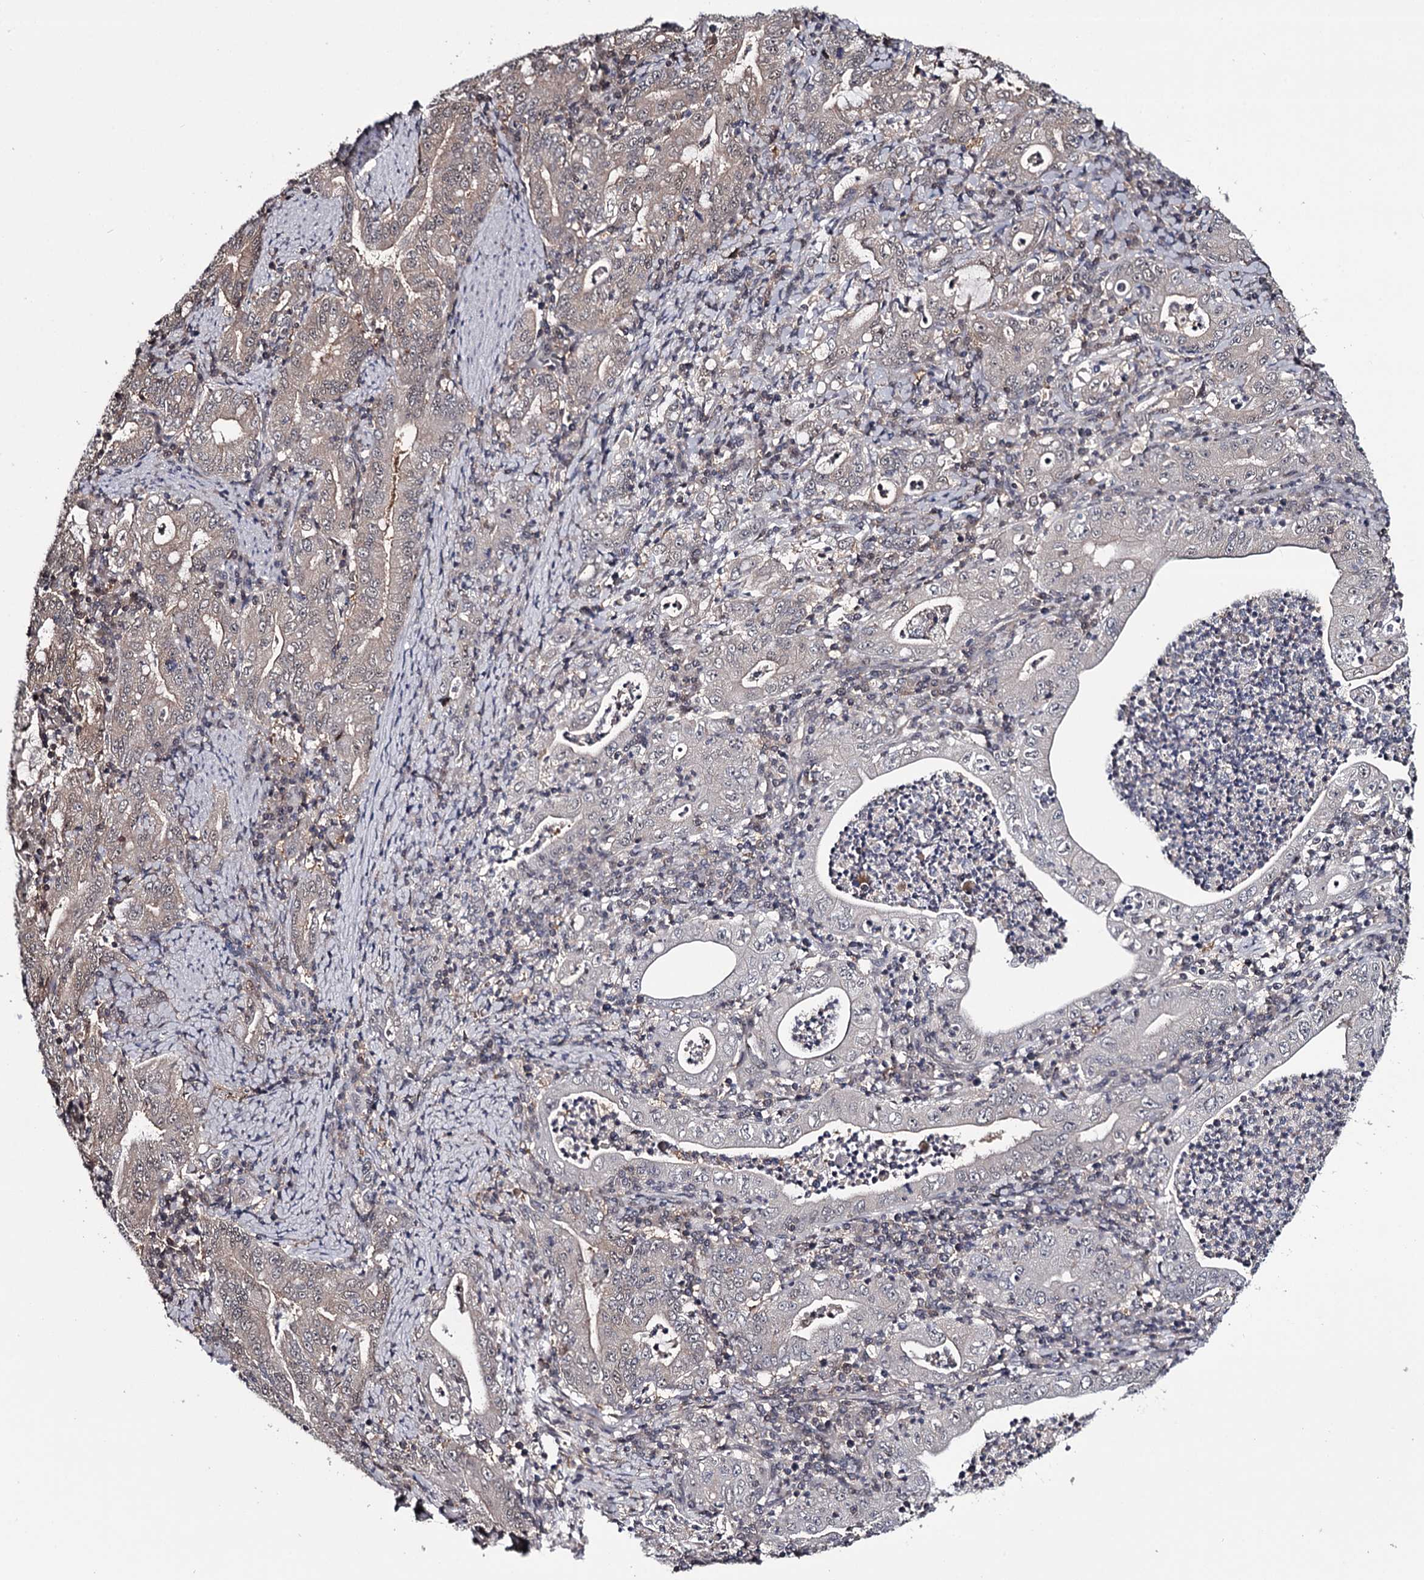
{"staining": {"intensity": "negative", "quantity": "none", "location": "none"}, "tissue": "stomach cancer", "cell_type": "Tumor cells", "image_type": "cancer", "snomed": [{"axis": "morphology", "description": "Normal tissue, NOS"}, {"axis": "morphology", "description": "Adenocarcinoma, NOS"}, {"axis": "topography", "description": "Esophagus"}, {"axis": "topography", "description": "Stomach, upper"}, {"axis": "topography", "description": "Peripheral nerve tissue"}], "caption": "A high-resolution photomicrograph shows immunohistochemistry staining of adenocarcinoma (stomach), which reveals no significant staining in tumor cells.", "gene": "GTSF1", "patient": {"sex": "male", "age": 62}}